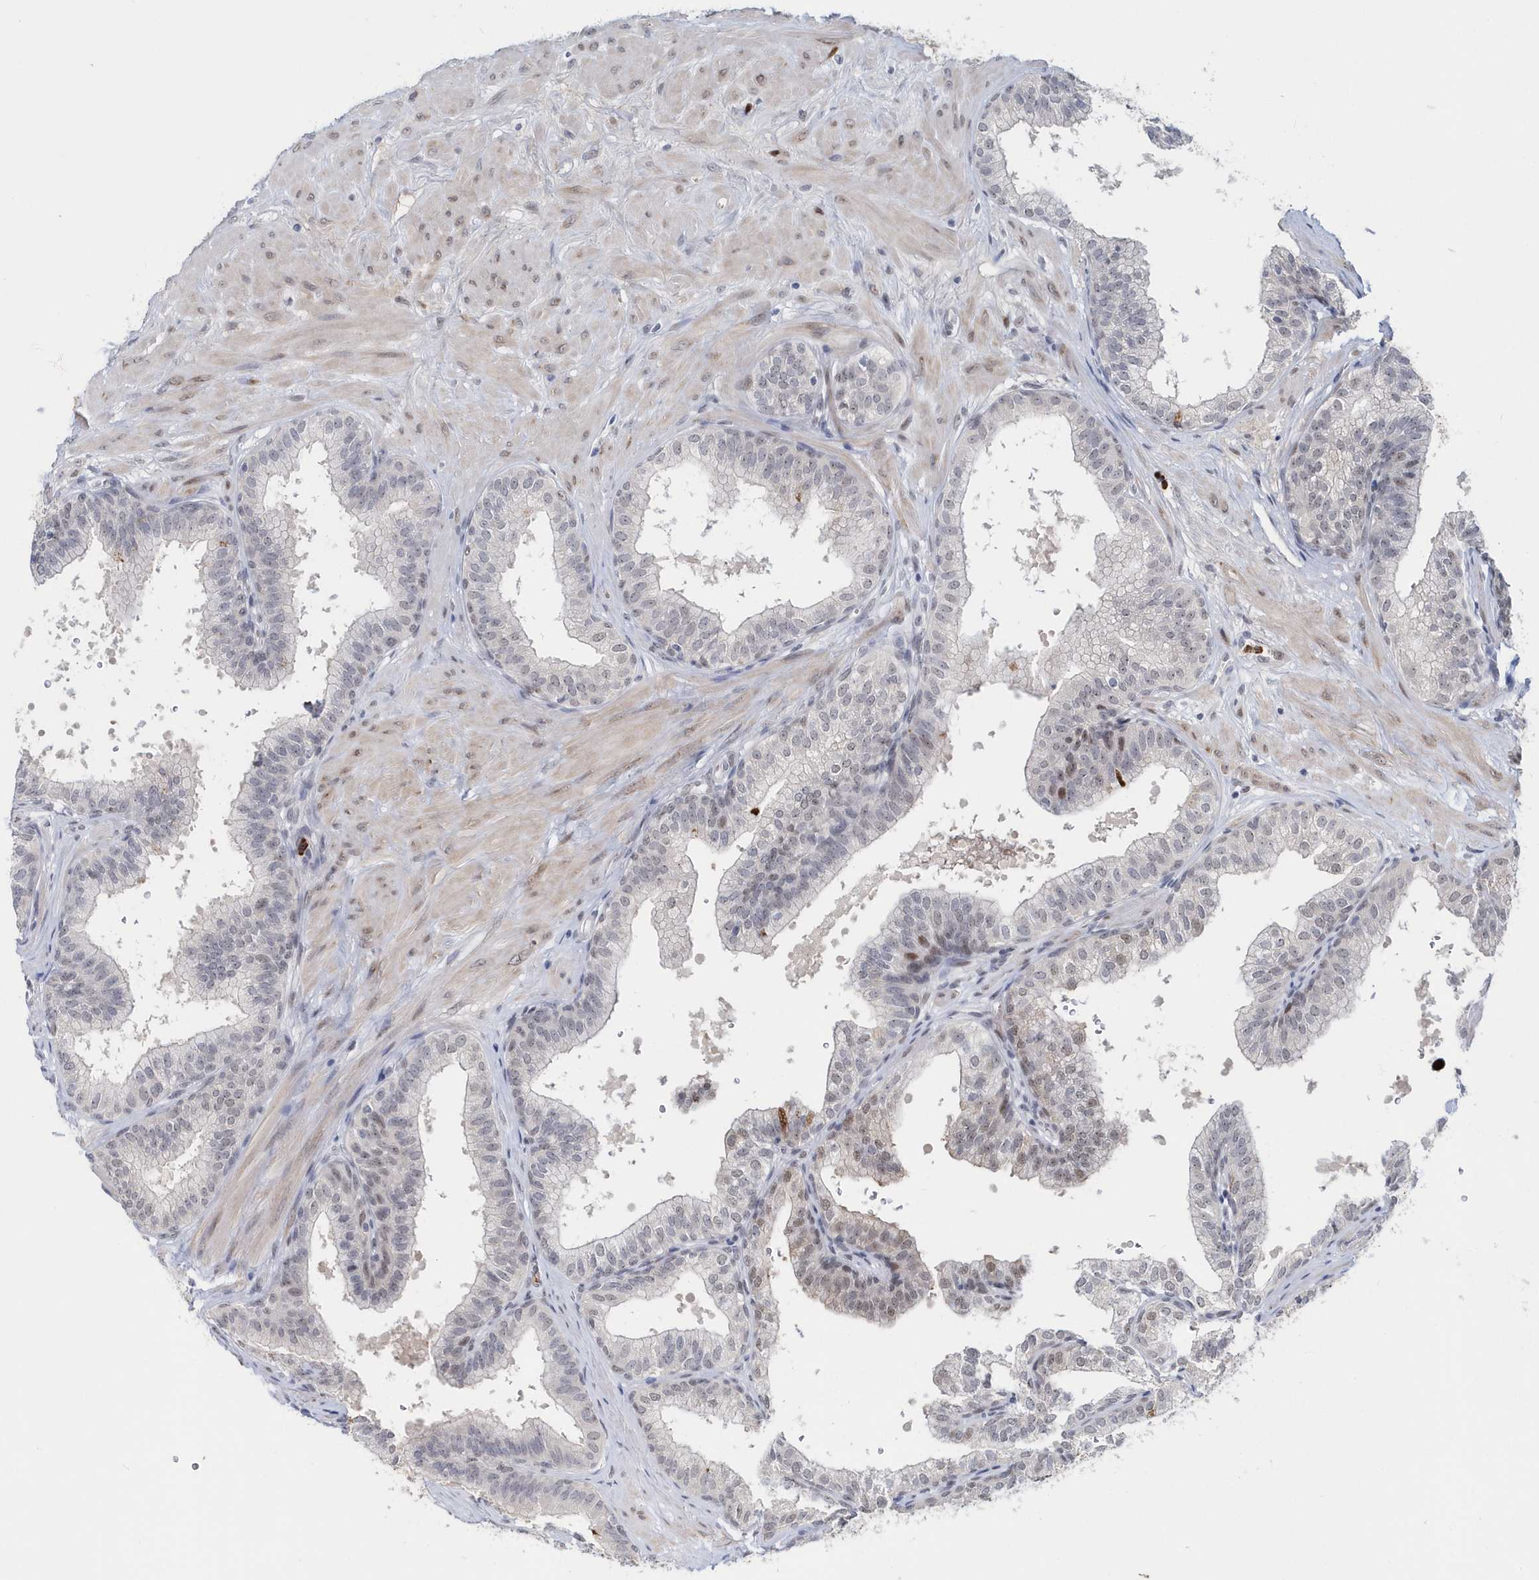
{"staining": {"intensity": "negative", "quantity": "none", "location": "none"}, "tissue": "prostate", "cell_type": "Glandular cells", "image_type": "normal", "snomed": [{"axis": "morphology", "description": "Normal tissue, NOS"}, {"axis": "topography", "description": "Prostate"}], "caption": "A photomicrograph of prostate stained for a protein exhibits no brown staining in glandular cells. The staining was performed using DAB (3,3'-diaminobenzidine) to visualize the protein expression in brown, while the nuclei were stained in blue with hematoxylin (Magnification: 20x).", "gene": "ASCL4", "patient": {"sex": "male", "age": 60}}